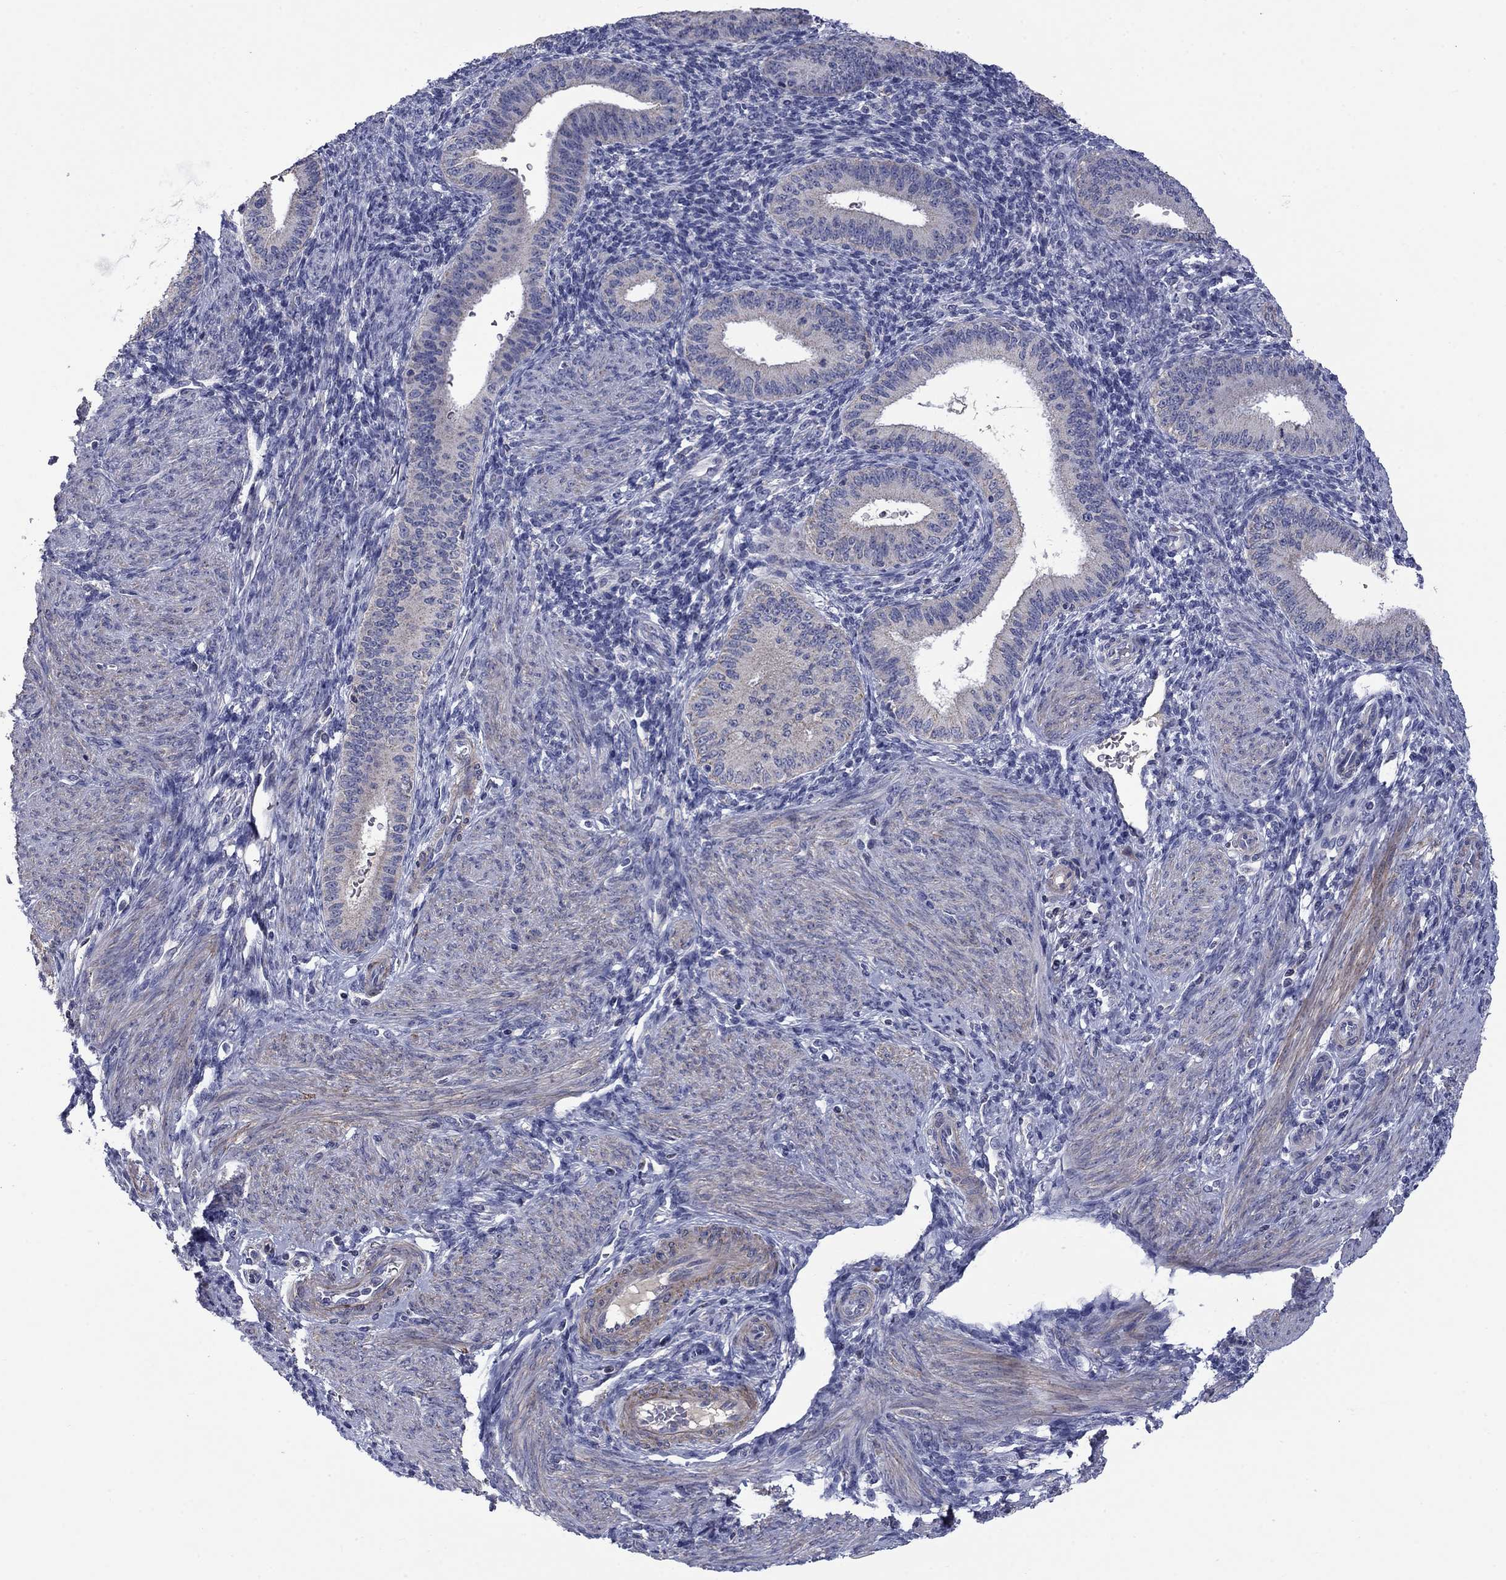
{"staining": {"intensity": "negative", "quantity": "none", "location": "none"}, "tissue": "endometrium", "cell_type": "Cells in endometrial stroma", "image_type": "normal", "snomed": [{"axis": "morphology", "description": "Normal tissue, NOS"}, {"axis": "topography", "description": "Endometrium"}], "caption": "High power microscopy histopathology image of an IHC photomicrograph of unremarkable endometrium, revealing no significant staining in cells in endometrial stroma. (Stains: DAB IHC with hematoxylin counter stain, Microscopy: brightfield microscopy at high magnification).", "gene": "FRK", "patient": {"sex": "female", "age": 39}}